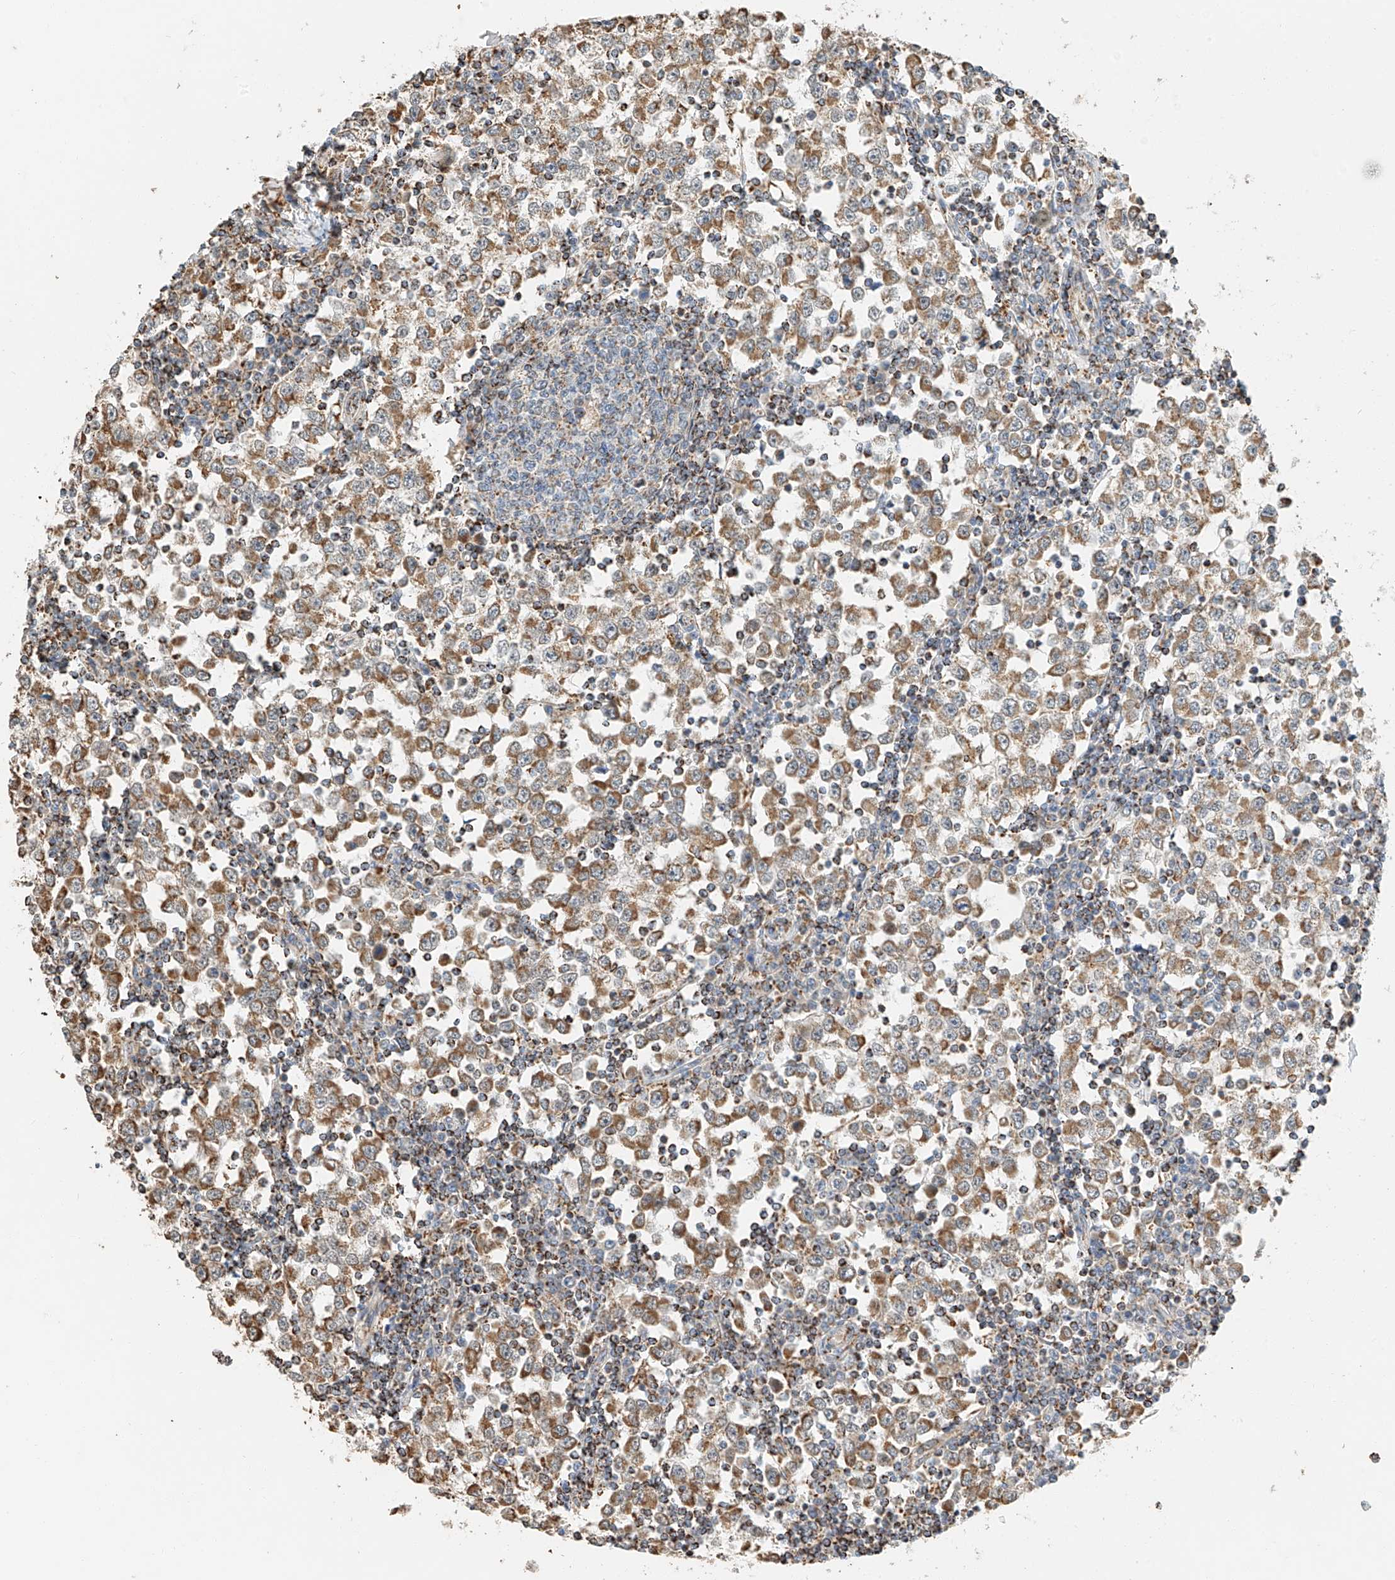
{"staining": {"intensity": "moderate", "quantity": ">75%", "location": "cytoplasmic/membranous"}, "tissue": "testis cancer", "cell_type": "Tumor cells", "image_type": "cancer", "snomed": [{"axis": "morphology", "description": "Seminoma, NOS"}, {"axis": "topography", "description": "Testis"}], "caption": "Testis cancer was stained to show a protein in brown. There is medium levels of moderate cytoplasmic/membranous positivity in about >75% of tumor cells.", "gene": "YIPF7", "patient": {"sex": "male", "age": 65}}